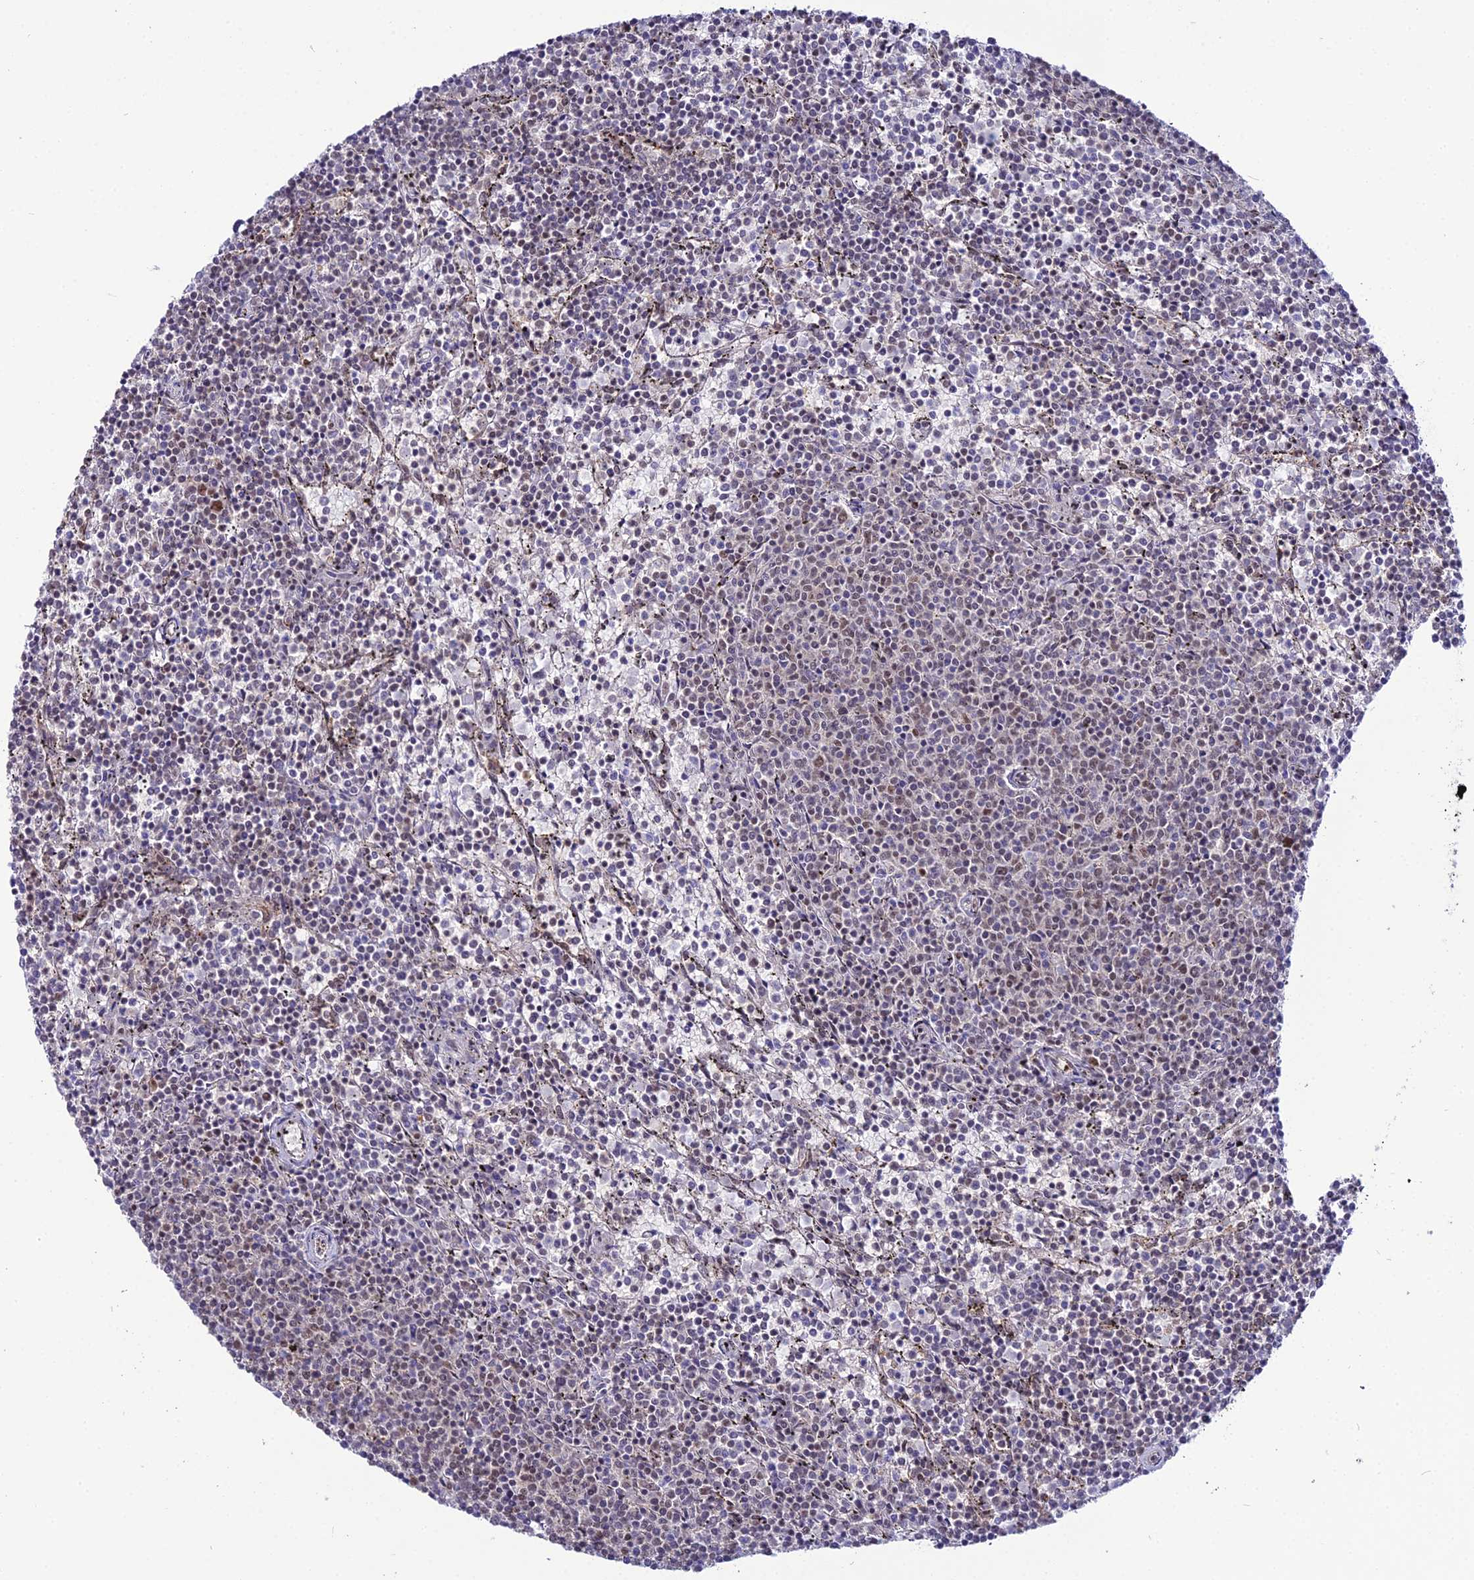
{"staining": {"intensity": "negative", "quantity": "none", "location": "none"}, "tissue": "lymphoma", "cell_type": "Tumor cells", "image_type": "cancer", "snomed": [{"axis": "morphology", "description": "Malignant lymphoma, non-Hodgkin's type, Low grade"}, {"axis": "topography", "description": "Spleen"}], "caption": "Immunohistochemistry photomicrograph of neoplastic tissue: human lymphoma stained with DAB (3,3'-diaminobenzidine) demonstrates no significant protein positivity in tumor cells.", "gene": "RBM12", "patient": {"sex": "female", "age": 50}}